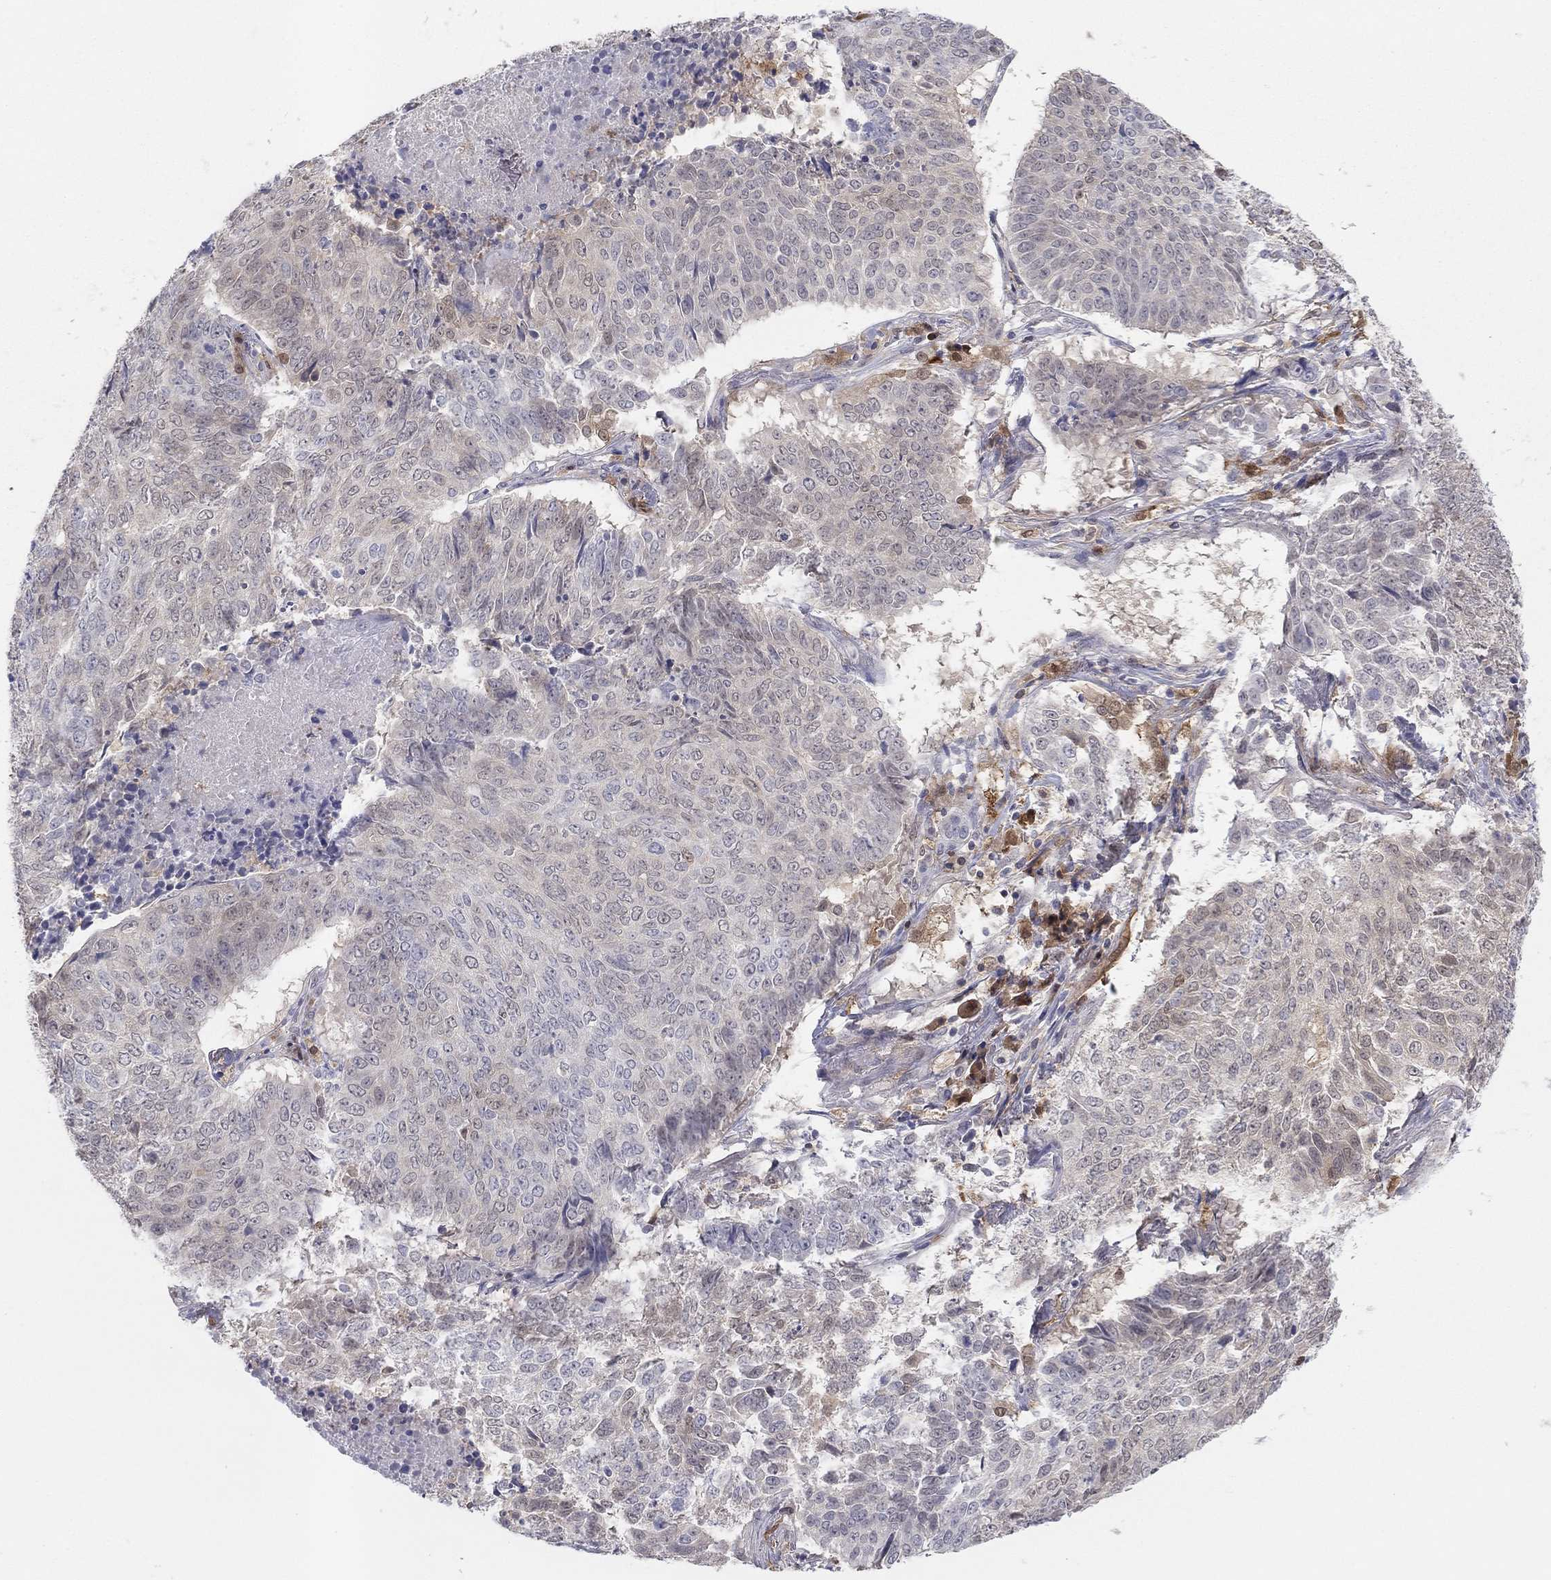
{"staining": {"intensity": "negative", "quantity": "none", "location": "none"}, "tissue": "lung cancer", "cell_type": "Tumor cells", "image_type": "cancer", "snomed": [{"axis": "morphology", "description": "Squamous cell carcinoma, NOS"}, {"axis": "topography", "description": "Lung"}], "caption": "An immunohistochemistry (IHC) micrograph of squamous cell carcinoma (lung) is shown. There is no staining in tumor cells of squamous cell carcinoma (lung). (IHC, brightfield microscopy, high magnification).", "gene": "PDXK", "patient": {"sex": "male", "age": 64}}